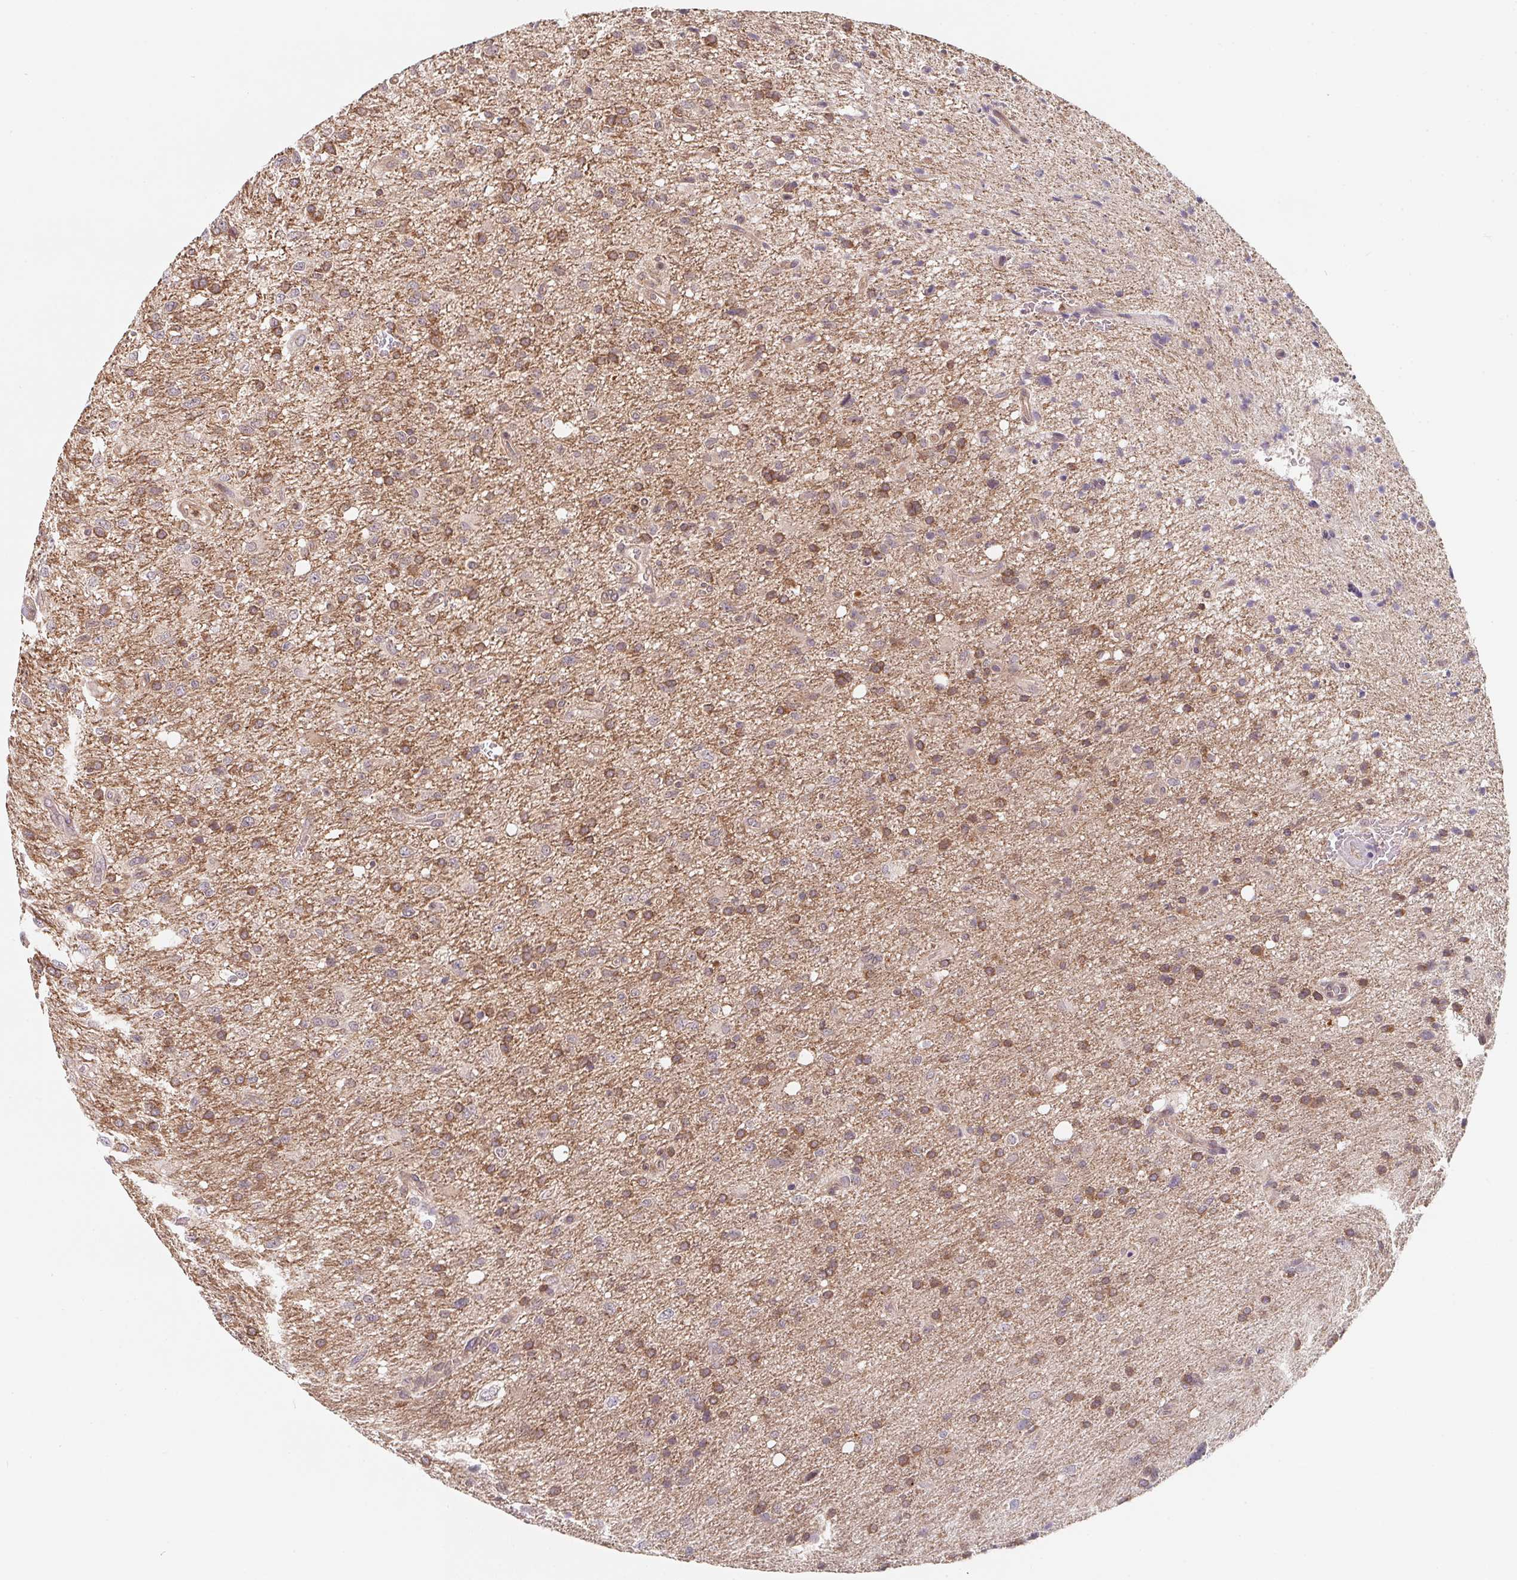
{"staining": {"intensity": "moderate", "quantity": "25%-75%", "location": "cytoplasmic/membranous"}, "tissue": "glioma", "cell_type": "Tumor cells", "image_type": "cancer", "snomed": [{"axis": "morphology", "description": "Glioma, malignant, Low grade"}, {"axis": "topography", "description": "Brain"}], "caption": "Protein staining of glioma tissue shows moderate cytoplasmic/membranous expression in approximately 25%-75% of tumor cells.", "gene": "ANKRD13A", "patient": {"sex": "male", "age": 66}}